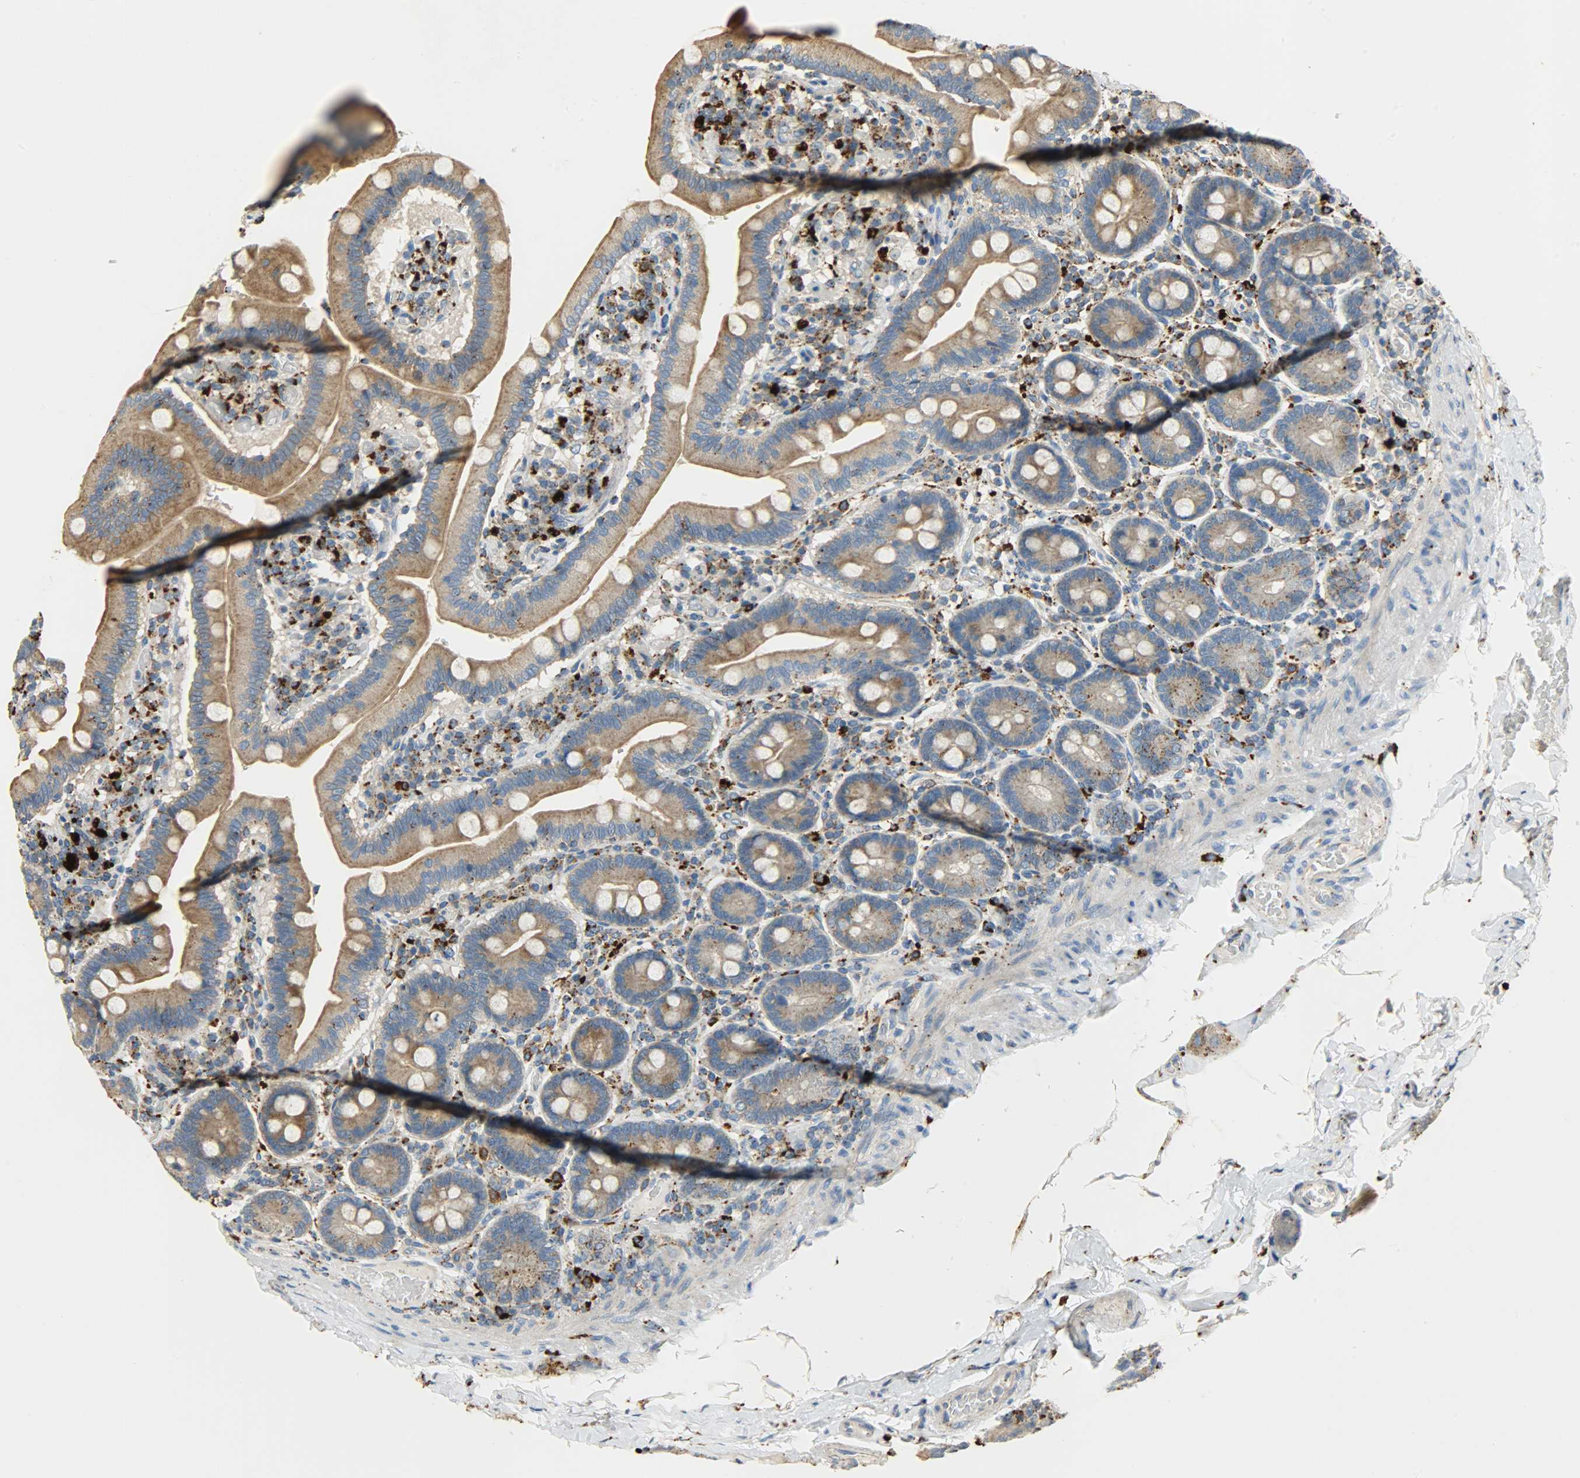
{"staining": {"intensity": "moderate", "quantity": ">75%", "location": "cytoplasmic/membranous"}, "tissue": "duodenum", "cell_type": "Glandular cells", "image_type": "normal", "snomed": [{"axis": "morphology", "description": "Normal tissue, NOS"}, {"axis": "topography", "description": "Duodenum"}], "caption": "About >75% of glandular cells in benign human duodenum show moderate cytoplasmic/membranous protein expression as visualized by brown immunohistochemical staining.", "gene": "ASAH1", "patient": {"sex": "male", "age": 66}}